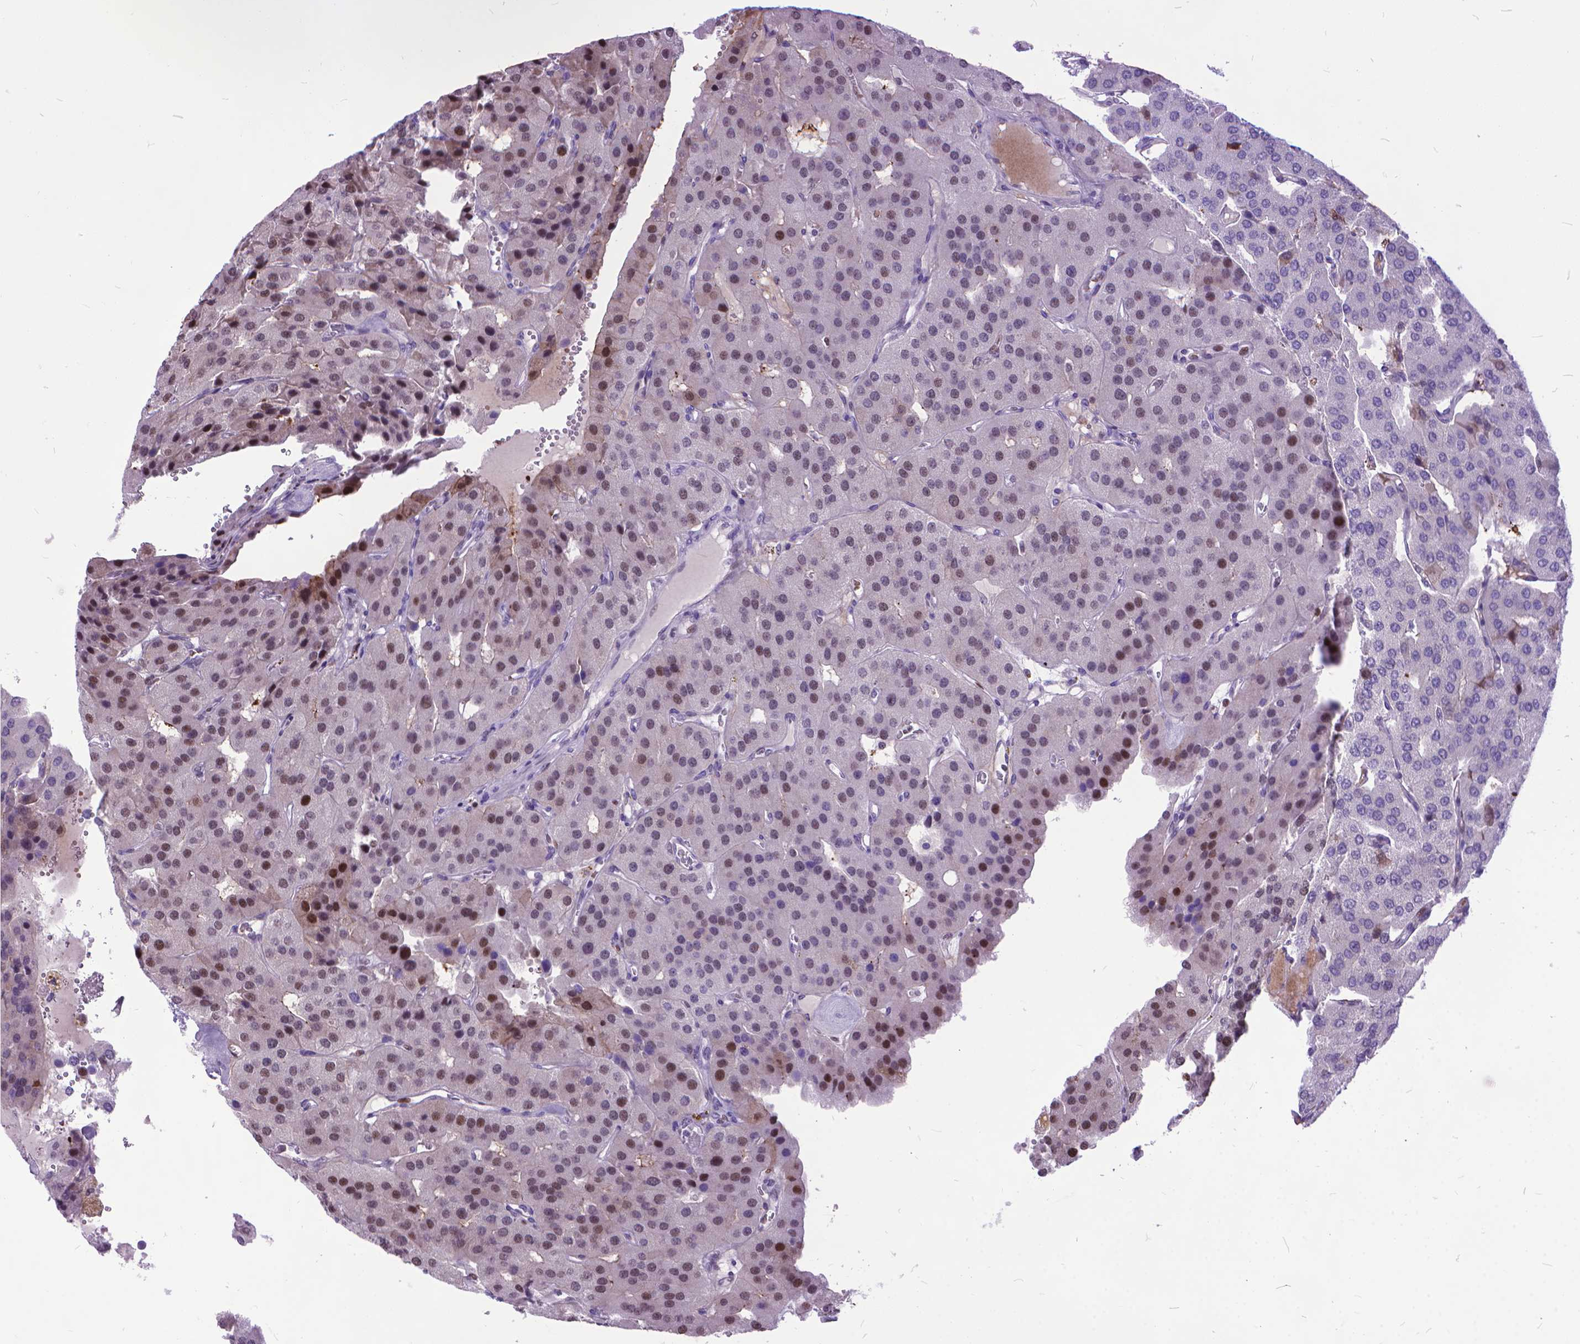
{"staining": {"intensity": "moderate", "quantity": "25%-75%", "location": "nuclear"}, "tissue": "parathyroid gland", "cell_type": "Glandular cells", "image_type": "normal", "snomed": [{"axis": "morphology", "description": "Normal tissue, NOS"}, {"axis": "morphology", "description": "Adenoma, NOS"}, {"axis": "topography", "description": "Parathyroid gland"}], "caption": "Unremarkable parathyroid gland displays moderate nuclear expression in about 25%-75% of glandular cells, visualized by immunohistochemistry. (Stains: DAB (3,3'-diaminobenzidine) in brown, nuclei in blue, Microscopy: brightfield microscopy at high magnification).", "gene": "POLE4", "patient": {"sex": "female", "age": 86}}